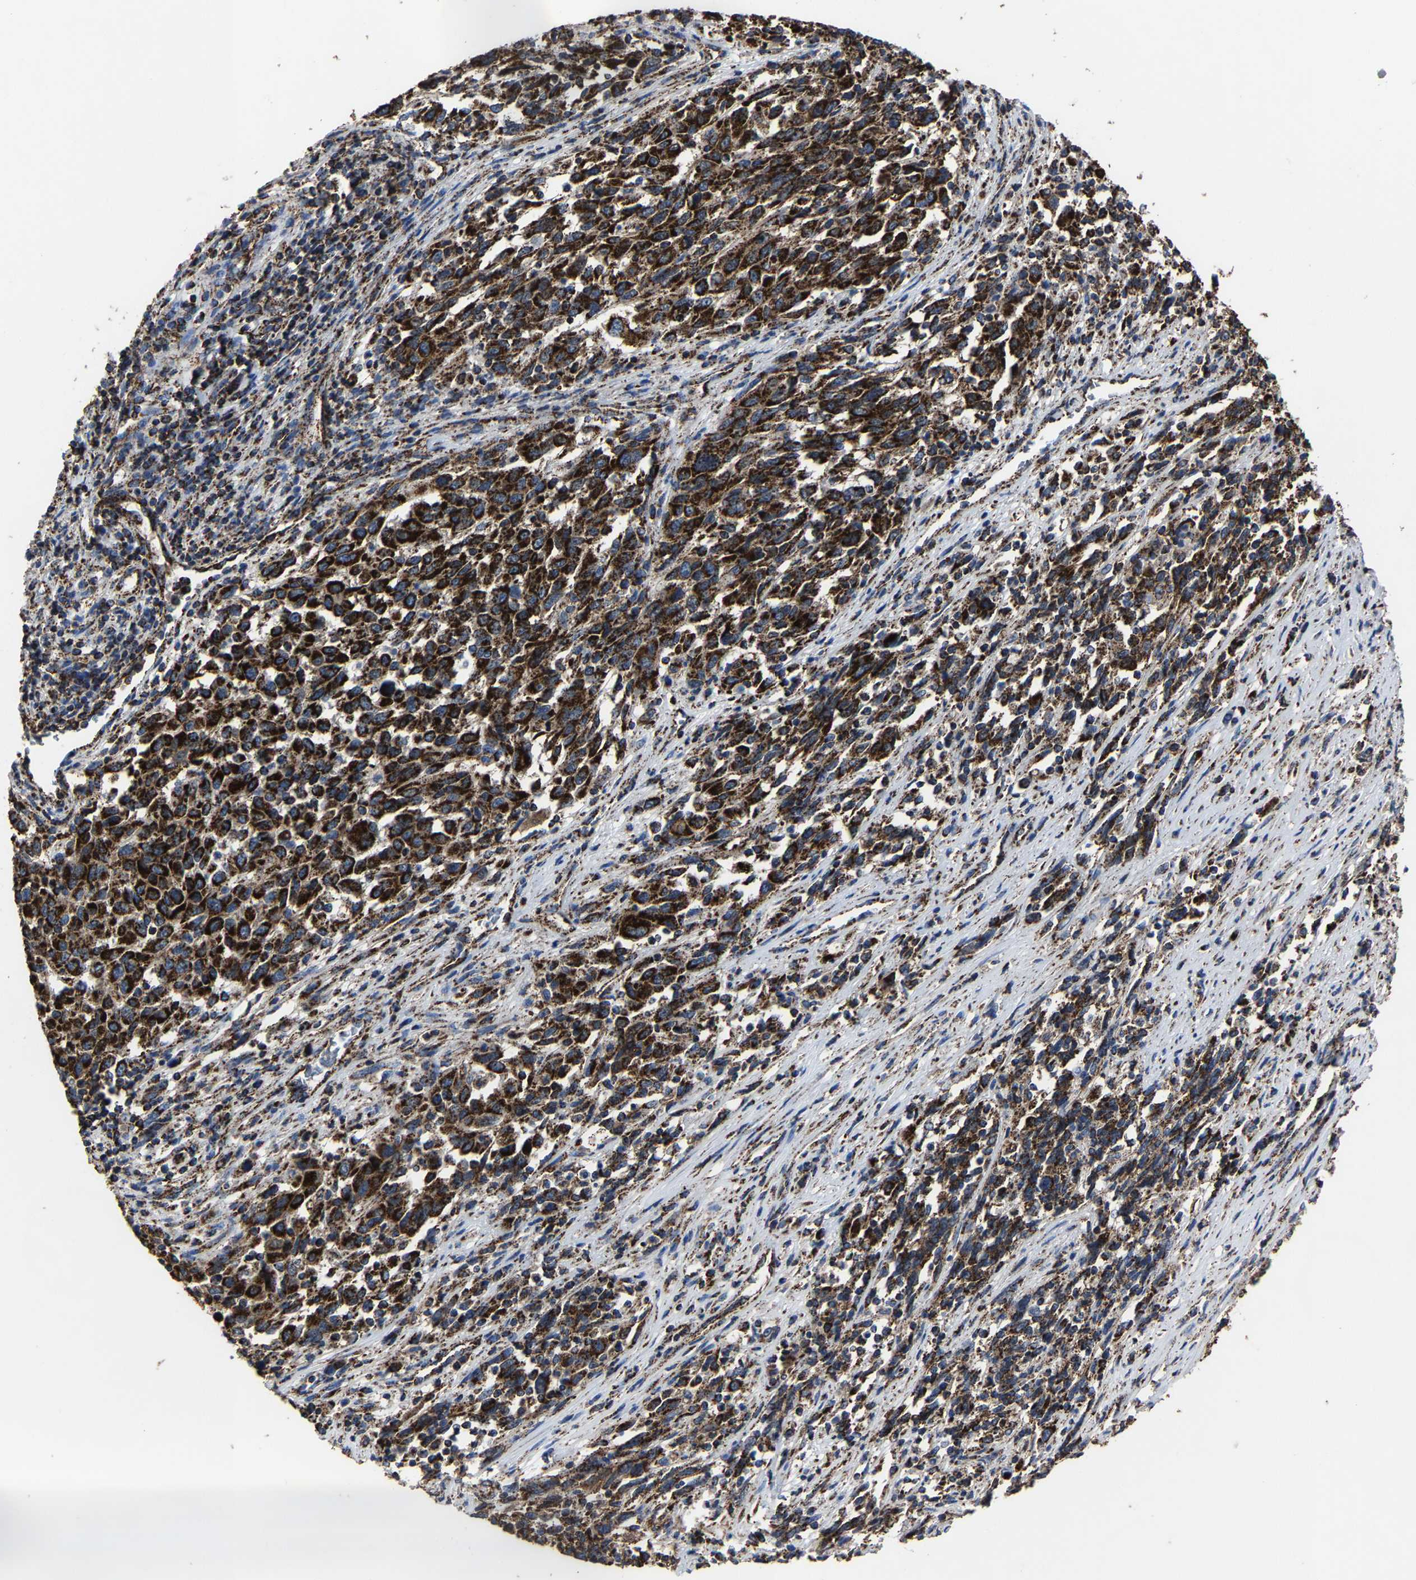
{"staining": {"intensity": "strong", "quantity": ">75%", "location": "cytoplasmic/membranous"}, "tissue": "melanoma", "cell_type": "Tumor cells", "image_type": "cancer", "snomed": [{"axis": "morphology", "description": "Malignant melanoma, Metastatic site"}, {"axis": "topography", "description": "Lymph node"}], "caption": "Brown immunohistochemical staining in malignant melanoma (metastatic site) displays strong cytoplasmic/membranous positivity in about >75% of tumor cells.", "gene": "NDUFV3", "patient": {"sex": "male", "age": 61}}